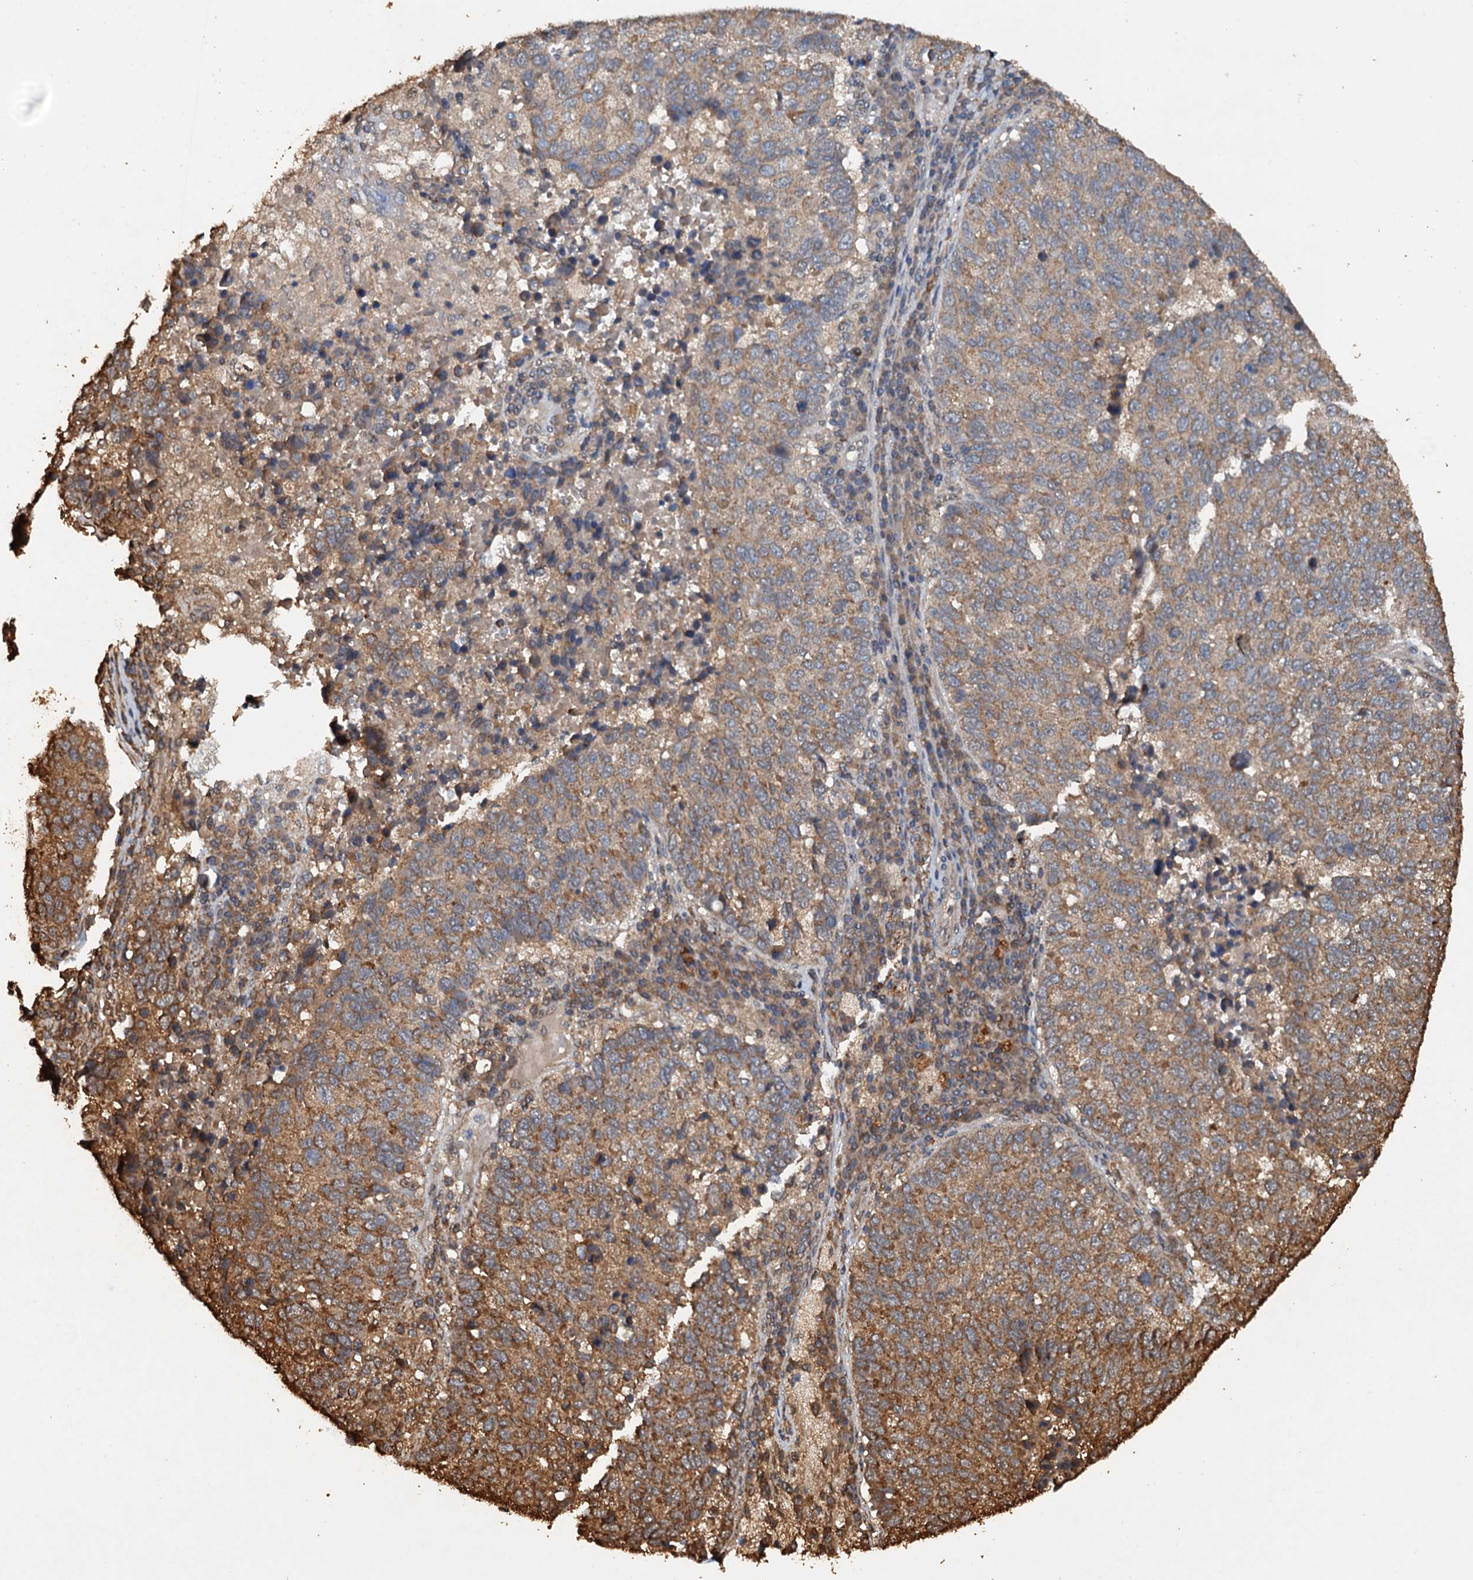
{"staining": {"intensity": "moderate", "quantity": ">75%", "location": "cytoplasmic/membranous"}, "tissue": "lung cancer", "cell_type": "Tumor cells", "image_type": "cancer", "snomed": [{"axis": "morphology", "description": "Squamous cell carcinoma, NOS"}, {"axis": "topography", "description": "Lung"}], "caption": "Immunohistochemical staining of lung cancer shows medium levels of moderate cytoplasmic/membranous protein staining in about >75% of tumor cells.", "gene": "PSMD9", "patient": {"sex": "male", "age": 73}}